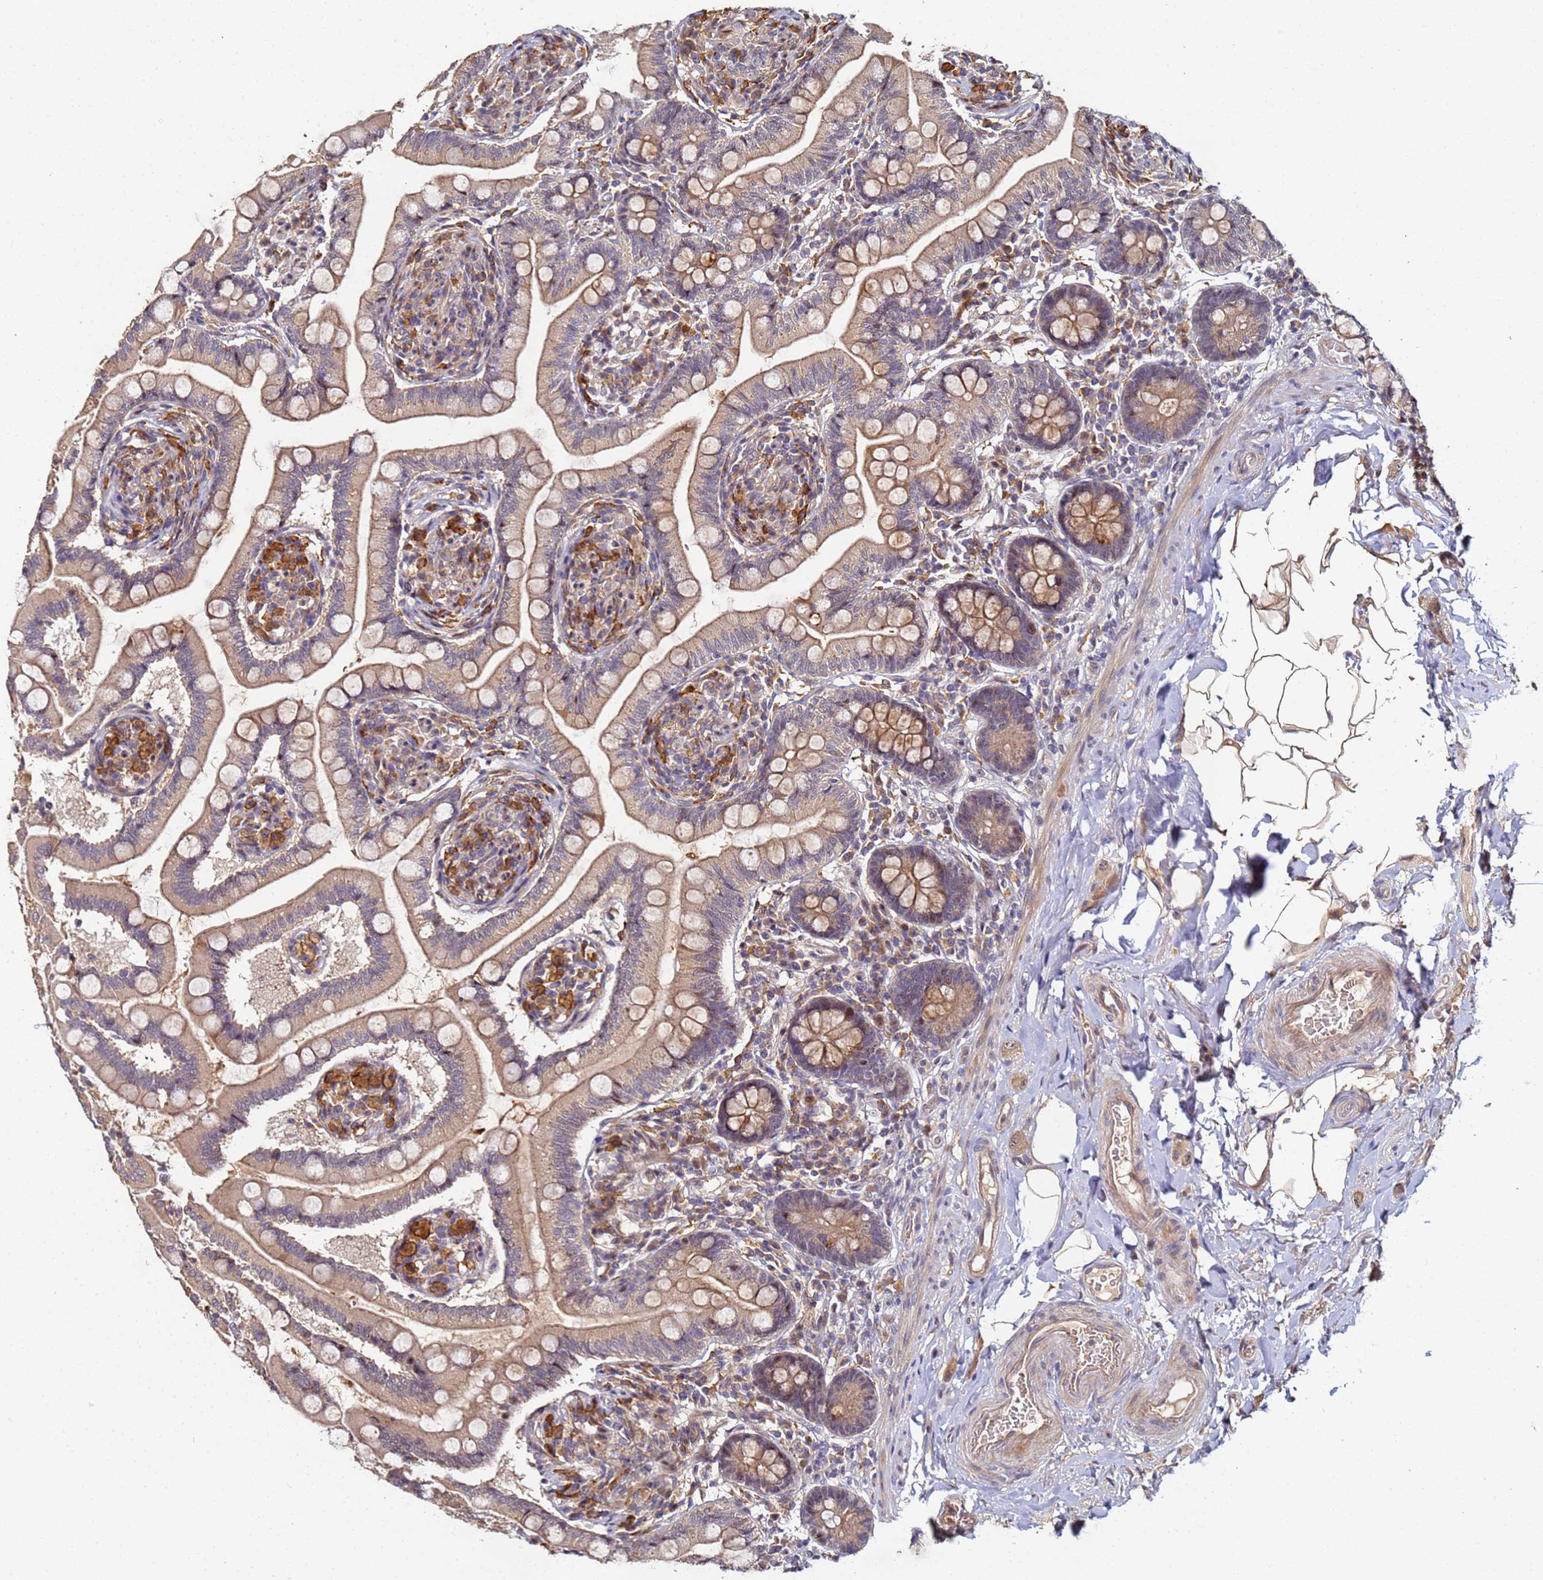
{"staining": {"intensity": "strong", "quantity": ">75%", "location": "cytoplasmic/membranous"}, "tissue": "small intestine", "cell_type": "Glandular cells", "image_type": "normal", "snomed": [{"axis": "morphology", "description": "Normal tissue, NOS"}, {"axis": "topography", "description": "Small intestine"}], "caption": "Small intestine stained for a protein shows strong cytoplasmic/membranous positivity in glandular cells.", "gene": "OSER1", "patient": {"sex": "female", "age": 64}}